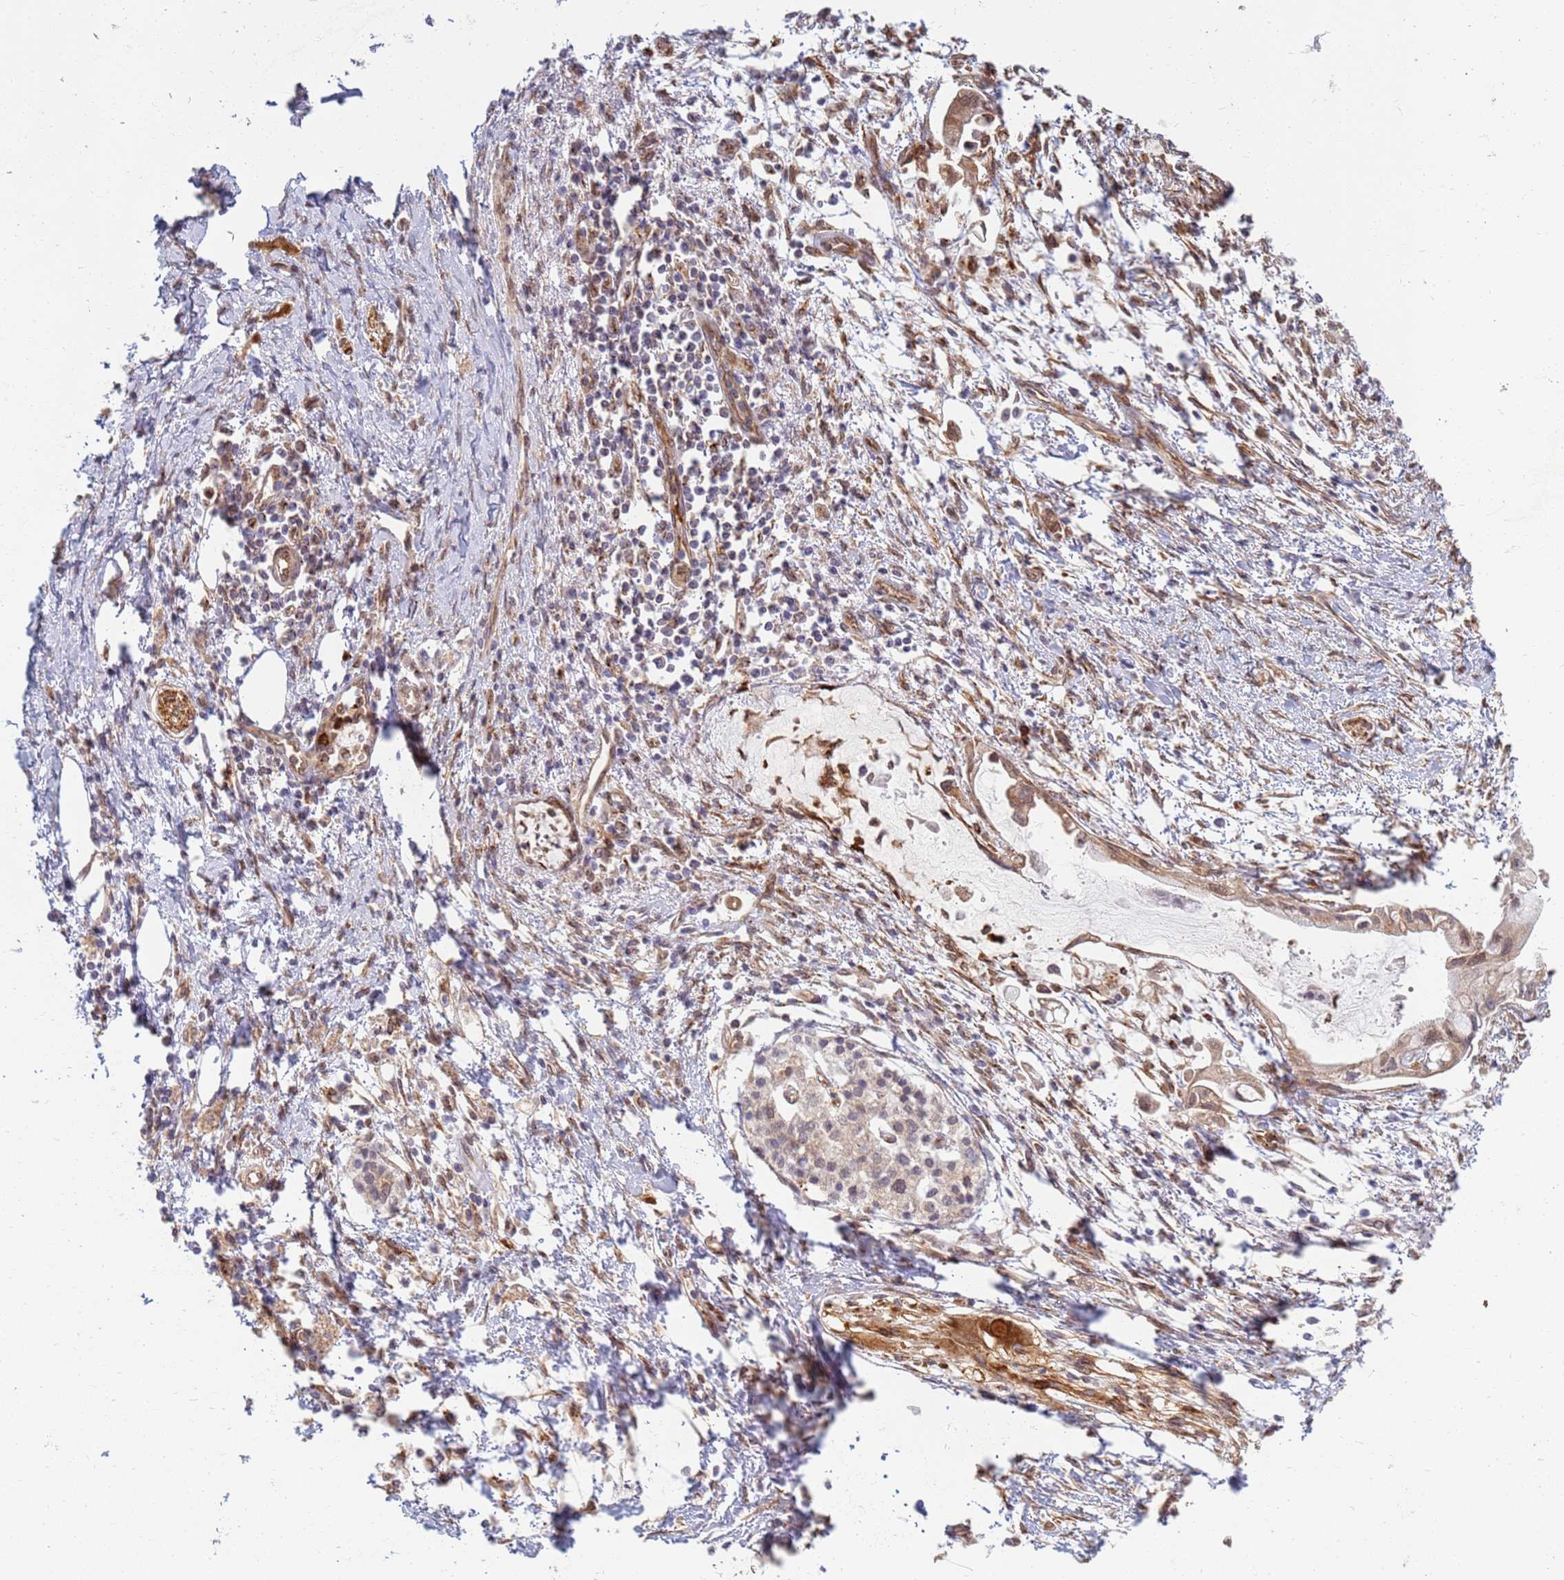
{"staining": {"intensity": "weak", "quantity": "<25%", "location": "cytoplasmic/membranous,nuclear"}, "tissue": "pancreatic cancer", "cell_type": "Tumor cells", "image_type": "cancer", "snomed": [{"axis": "morphology", "description": "Adenocarcinoma, NOS"}, {"axis": "topography", "description": "Pancreas"}], "caption": "Photomicrograph shows no significant protein staining in tumor cells of adenocarcinoma (pancreatic).", "gene": "CEP170", "patient": {"sex": "male", "age": 48}}